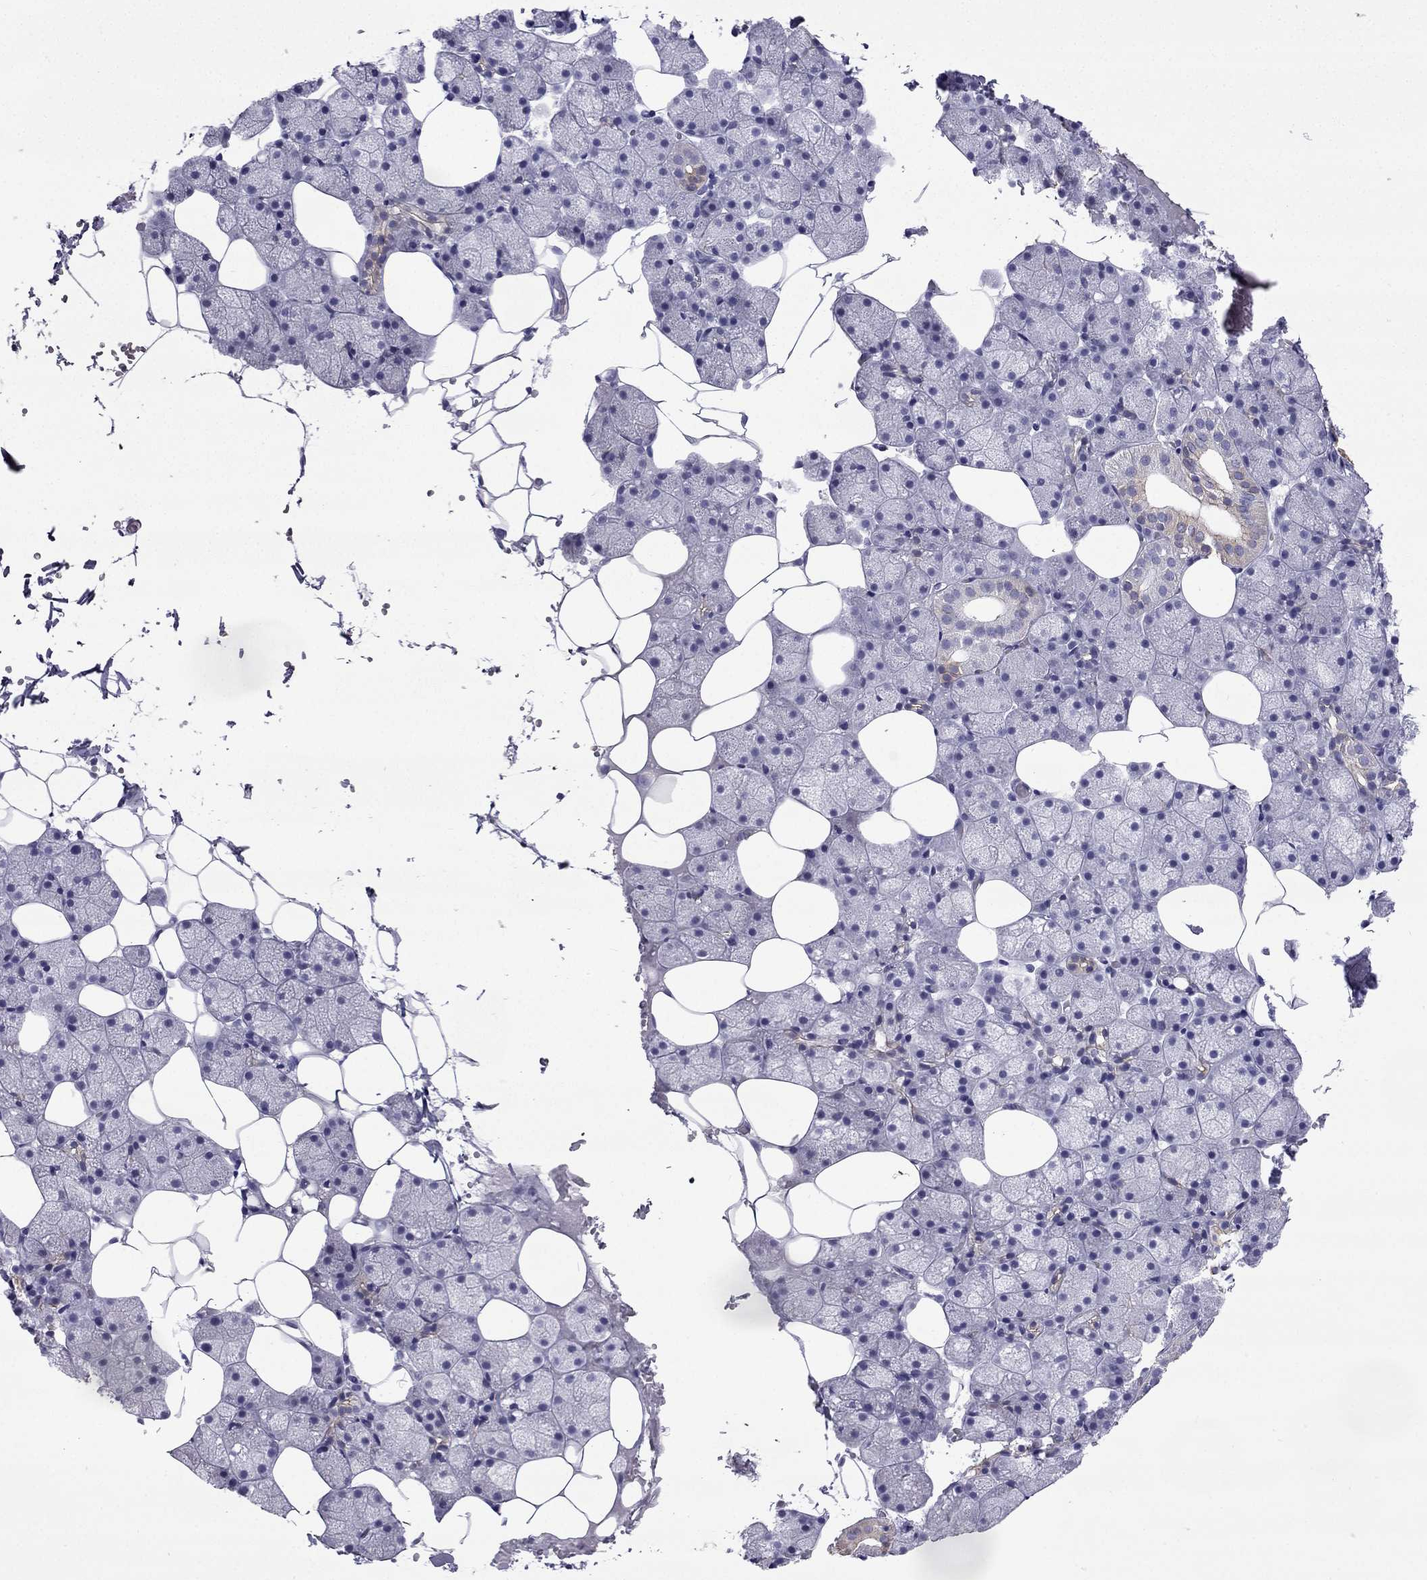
{"staining": {"intensity": "weak", "quantity": "<25%", "location": "cytoplasmic/membranous"}, "tissue": "salivary gland", "cell_type": "Glandular cells", "image_type": "normal", "snomed": [{"axis": "morphology", "description": "Normal tissue, NOS"}, {"axis": "topography", "description": "Salivary gland"}], "caption": "A high-resolution micrograph shows IHC staining of benign salivary gland, which exhibits no significant expression in glandular cells.", "gene": "GJA8", "patient": {"sex": "male", "age": 38}}